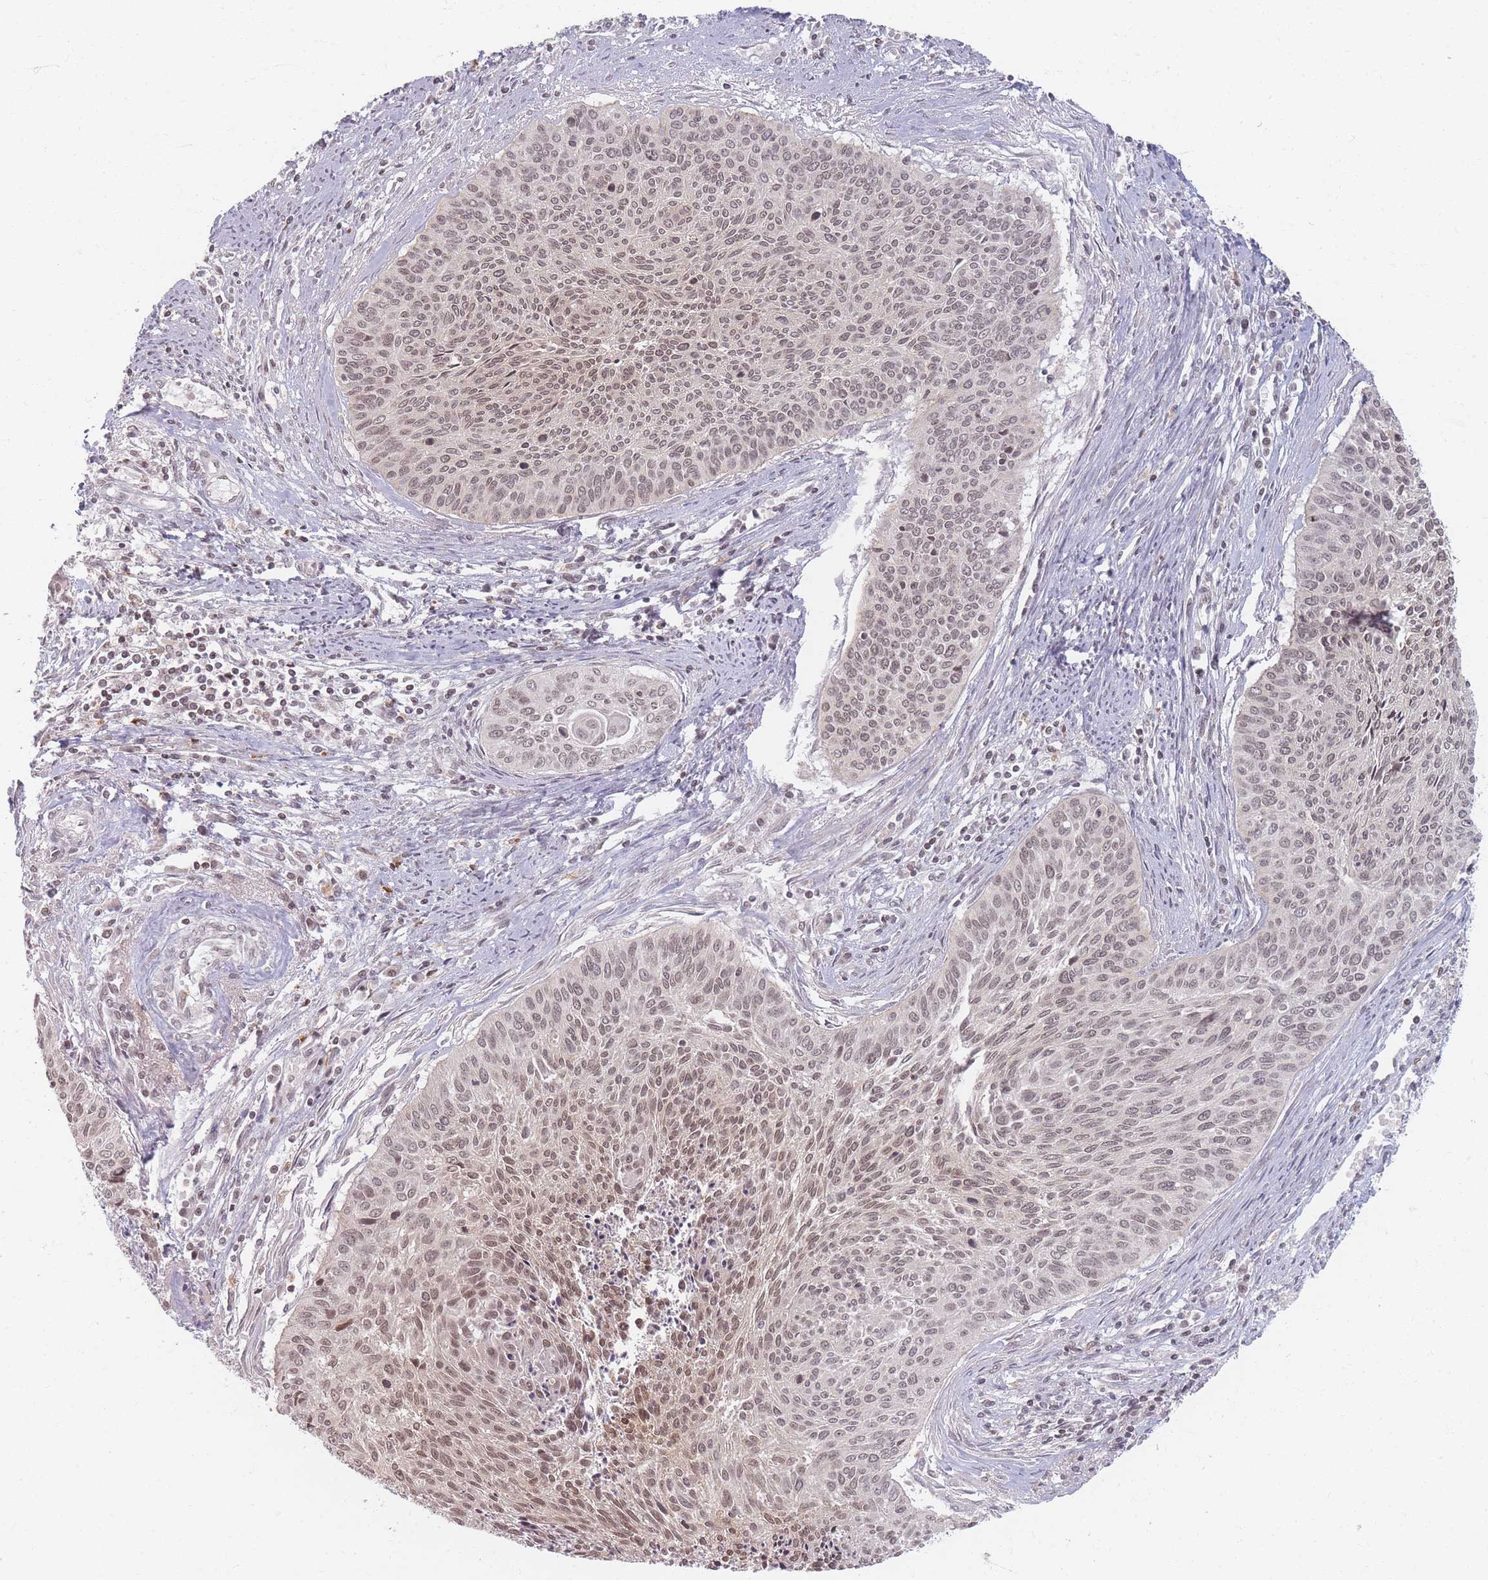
{"staining": {"intensity": "moderate", "quantity": ">75%", "location": "nuclear"}, "tissue": "cervical cancer", "cell_type": "Tumor cells", "image_type": "cancer", "snomed": [{"axis": "morphology", "description": "Squamous cell carcinoma, NOS"}, {"axis": "topography", "description": "Cervix"}], "caption": "Human cervical cancer (squamous cell carcinoma) stained with a brown dye demonstrates moderate nuclear positive positivity in about >75% of tumor cells.", "gene": "SPATA45", "patient": {"sex": "female", "age": 55}}